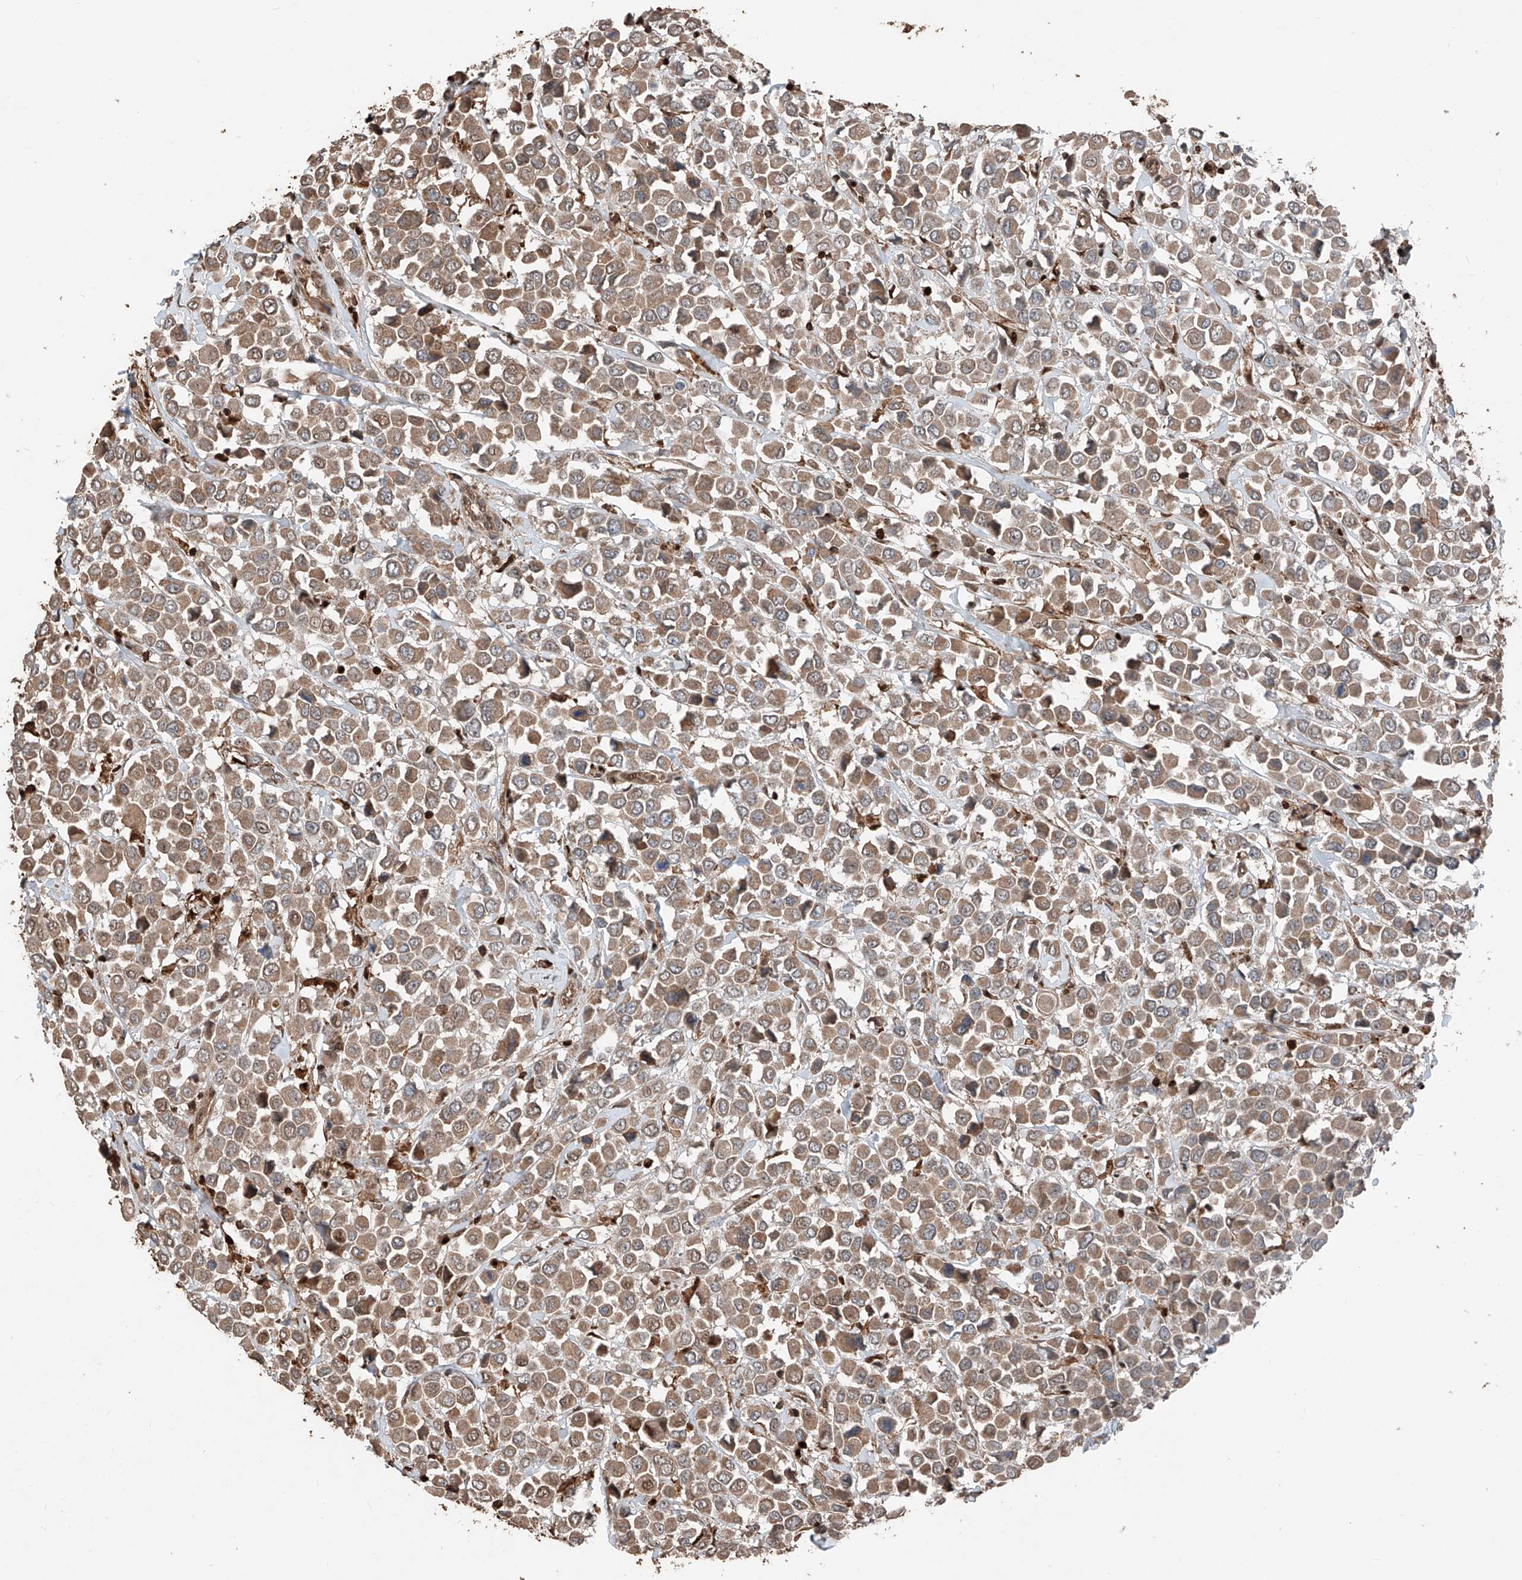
{"staining": {"intensity": "moderate", "quantity": ">75%", "location": "cytoplasmic/membranous"}, "tissue": "breast cancer", "cell_type": "Tumor cells", "image_type": "cancer", "snomed": [{"axis": "morphology", "description": "Duct carcinoma"}, {"axis": "topography", "description": "Breast"}], "caption": "Protein staining by immunohistochemistry (IHC) reveals moderate cytoplasmic/membranous staining in approximately >75% of tumor cells in intraductal carcinoma (breast).", "gene": "RMND1", "patient": {"sex": "female", "age": 61}}